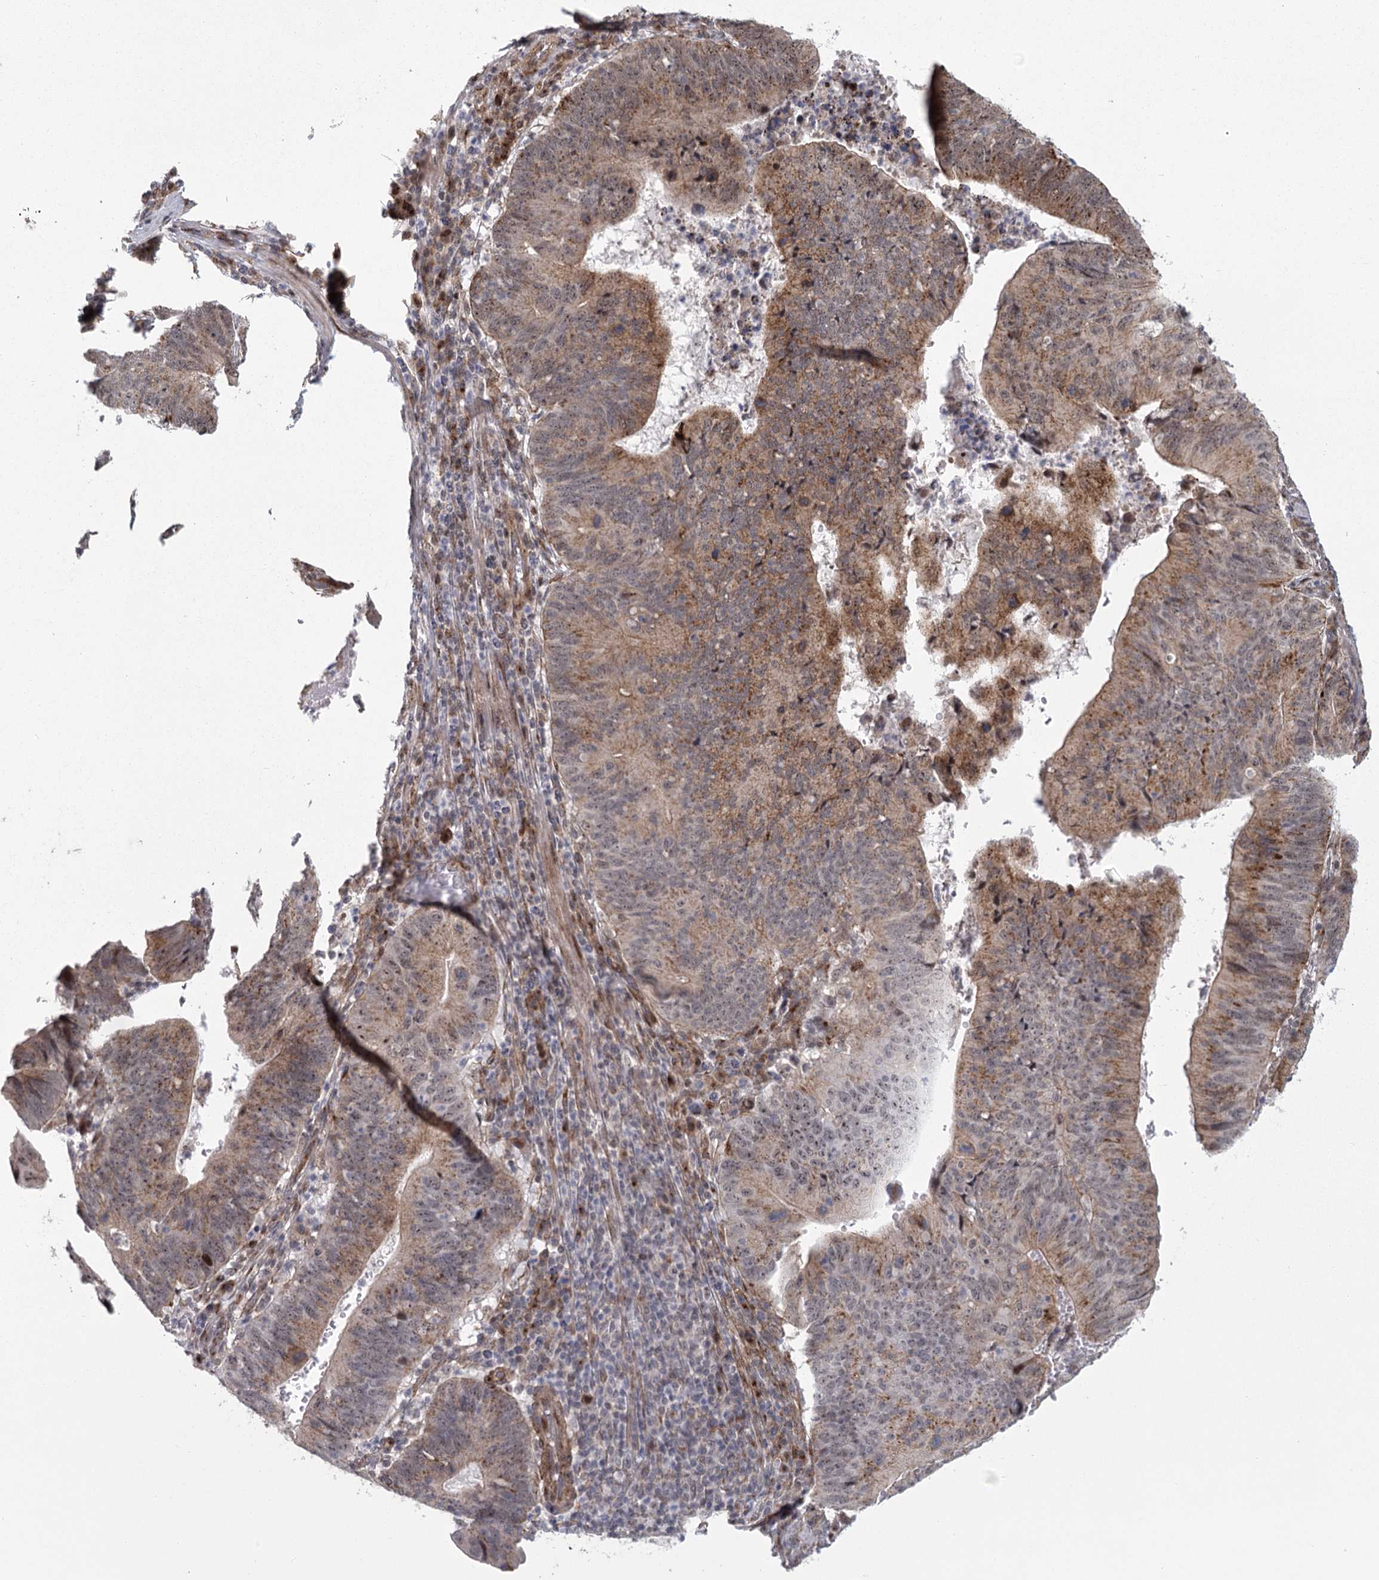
{"staining": {"intensity": "moderate", "quantity": ">75%", "location": "cytoplasmic/membranous"}, "tissue": "stomach cancer", "cell_type": "Tumor cells", "image_type": "cancer", "snomed": [{"axis": "morphology", "description": "Adenocarcinoma, NOS"}, {"axis": "topography", "description": "Stomach"}], "caption": "An image of human adenocarcinoma (stomach) stained for a protein displays moderate cytoplasmic/membranous brown staining in tumor cells.", "gene": "PARM1", "patient": {"sex": "male", "age": 59}}